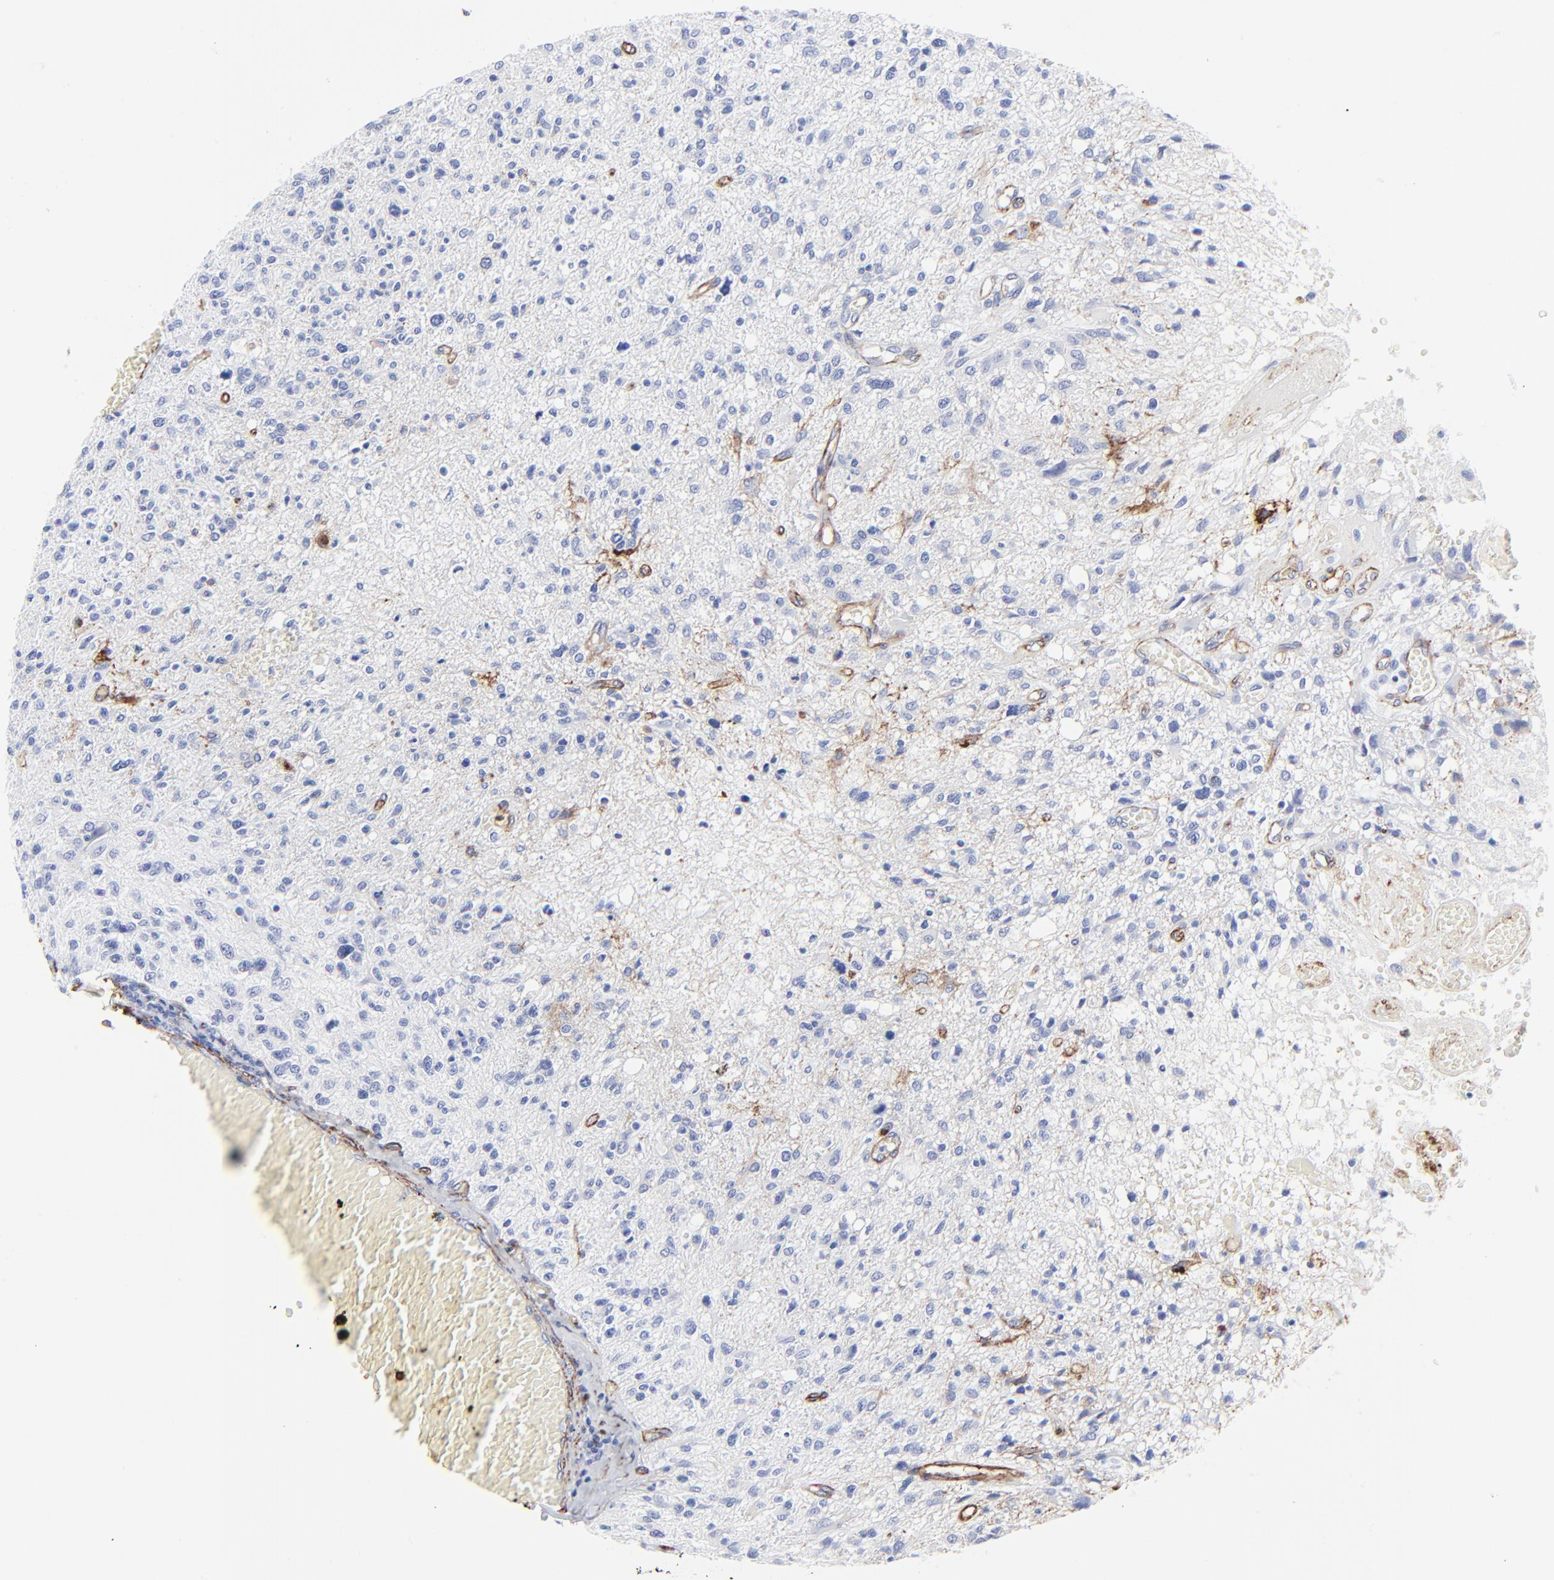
{"staining": {"intensity": "negative", "quantity": "none", "location": "none"}, "tissue": "glioma", "cell_type": "Tumor cells", "image_type": "cancer", "snomed": [{"axis": "morphology", "description": "Glioma, malignant, High grade"}, {"axis": "topography", "description": "Cerebral cortex"}], "caption": "Photomicrograph shows no protein positivity in tumor cells of glioma tissue.", "gene": "CAV1", "patient": {"sex": "male", "age": 76}}